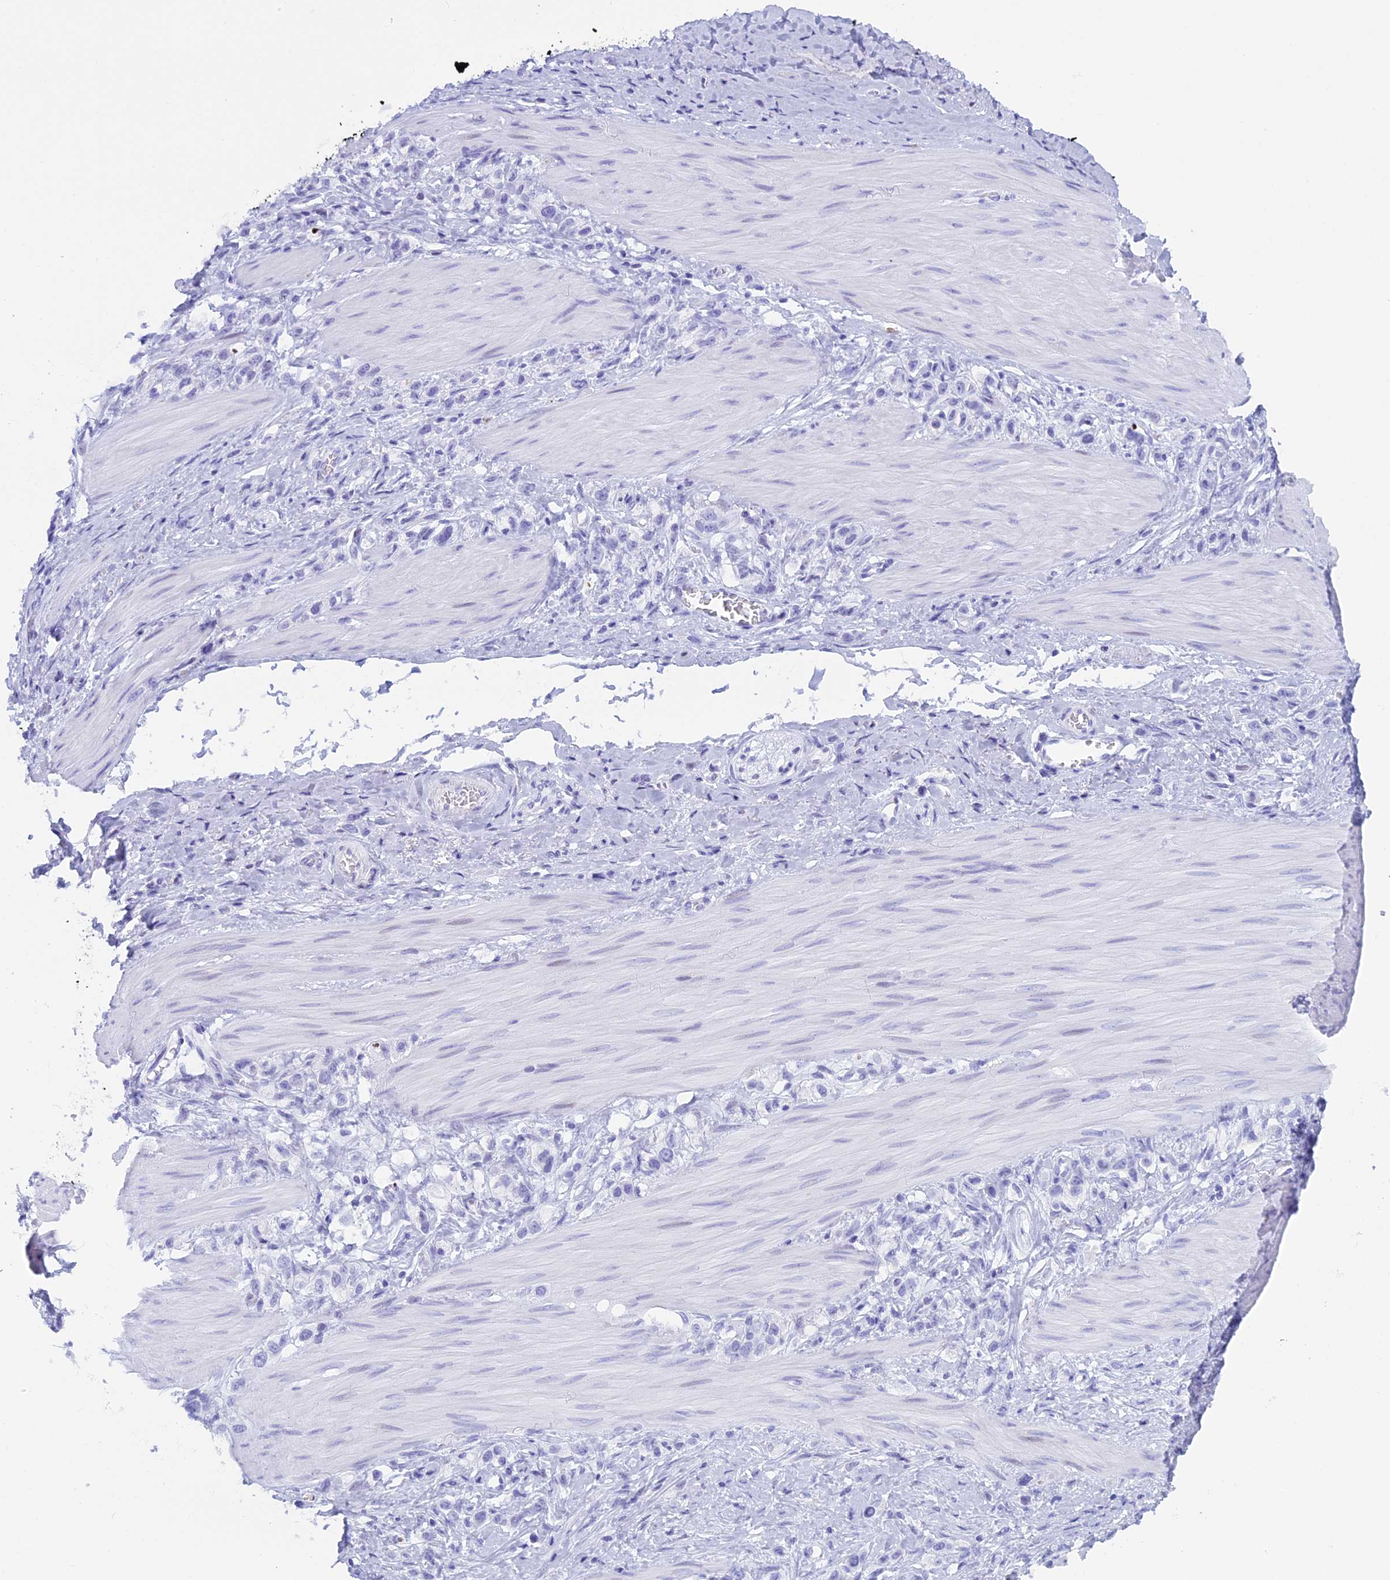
{"staining": {"intensity": "negative", "quantity": "none", "location": "none"}, "tissue": "stomach cancer", "cell_type": "Tumor cells", "image_type": "cancer", "snomed": [{"axis": "morphology", "description": "Adenocarcinoma, NOS"}, {"axis": "topography", "description": "Stomach"}], "caption": "Tumor cells show no significant positivity in adenocarcinoma (stomach).", "gene": "KCTD21", "patient": {"sex": "female", "age": 65}}